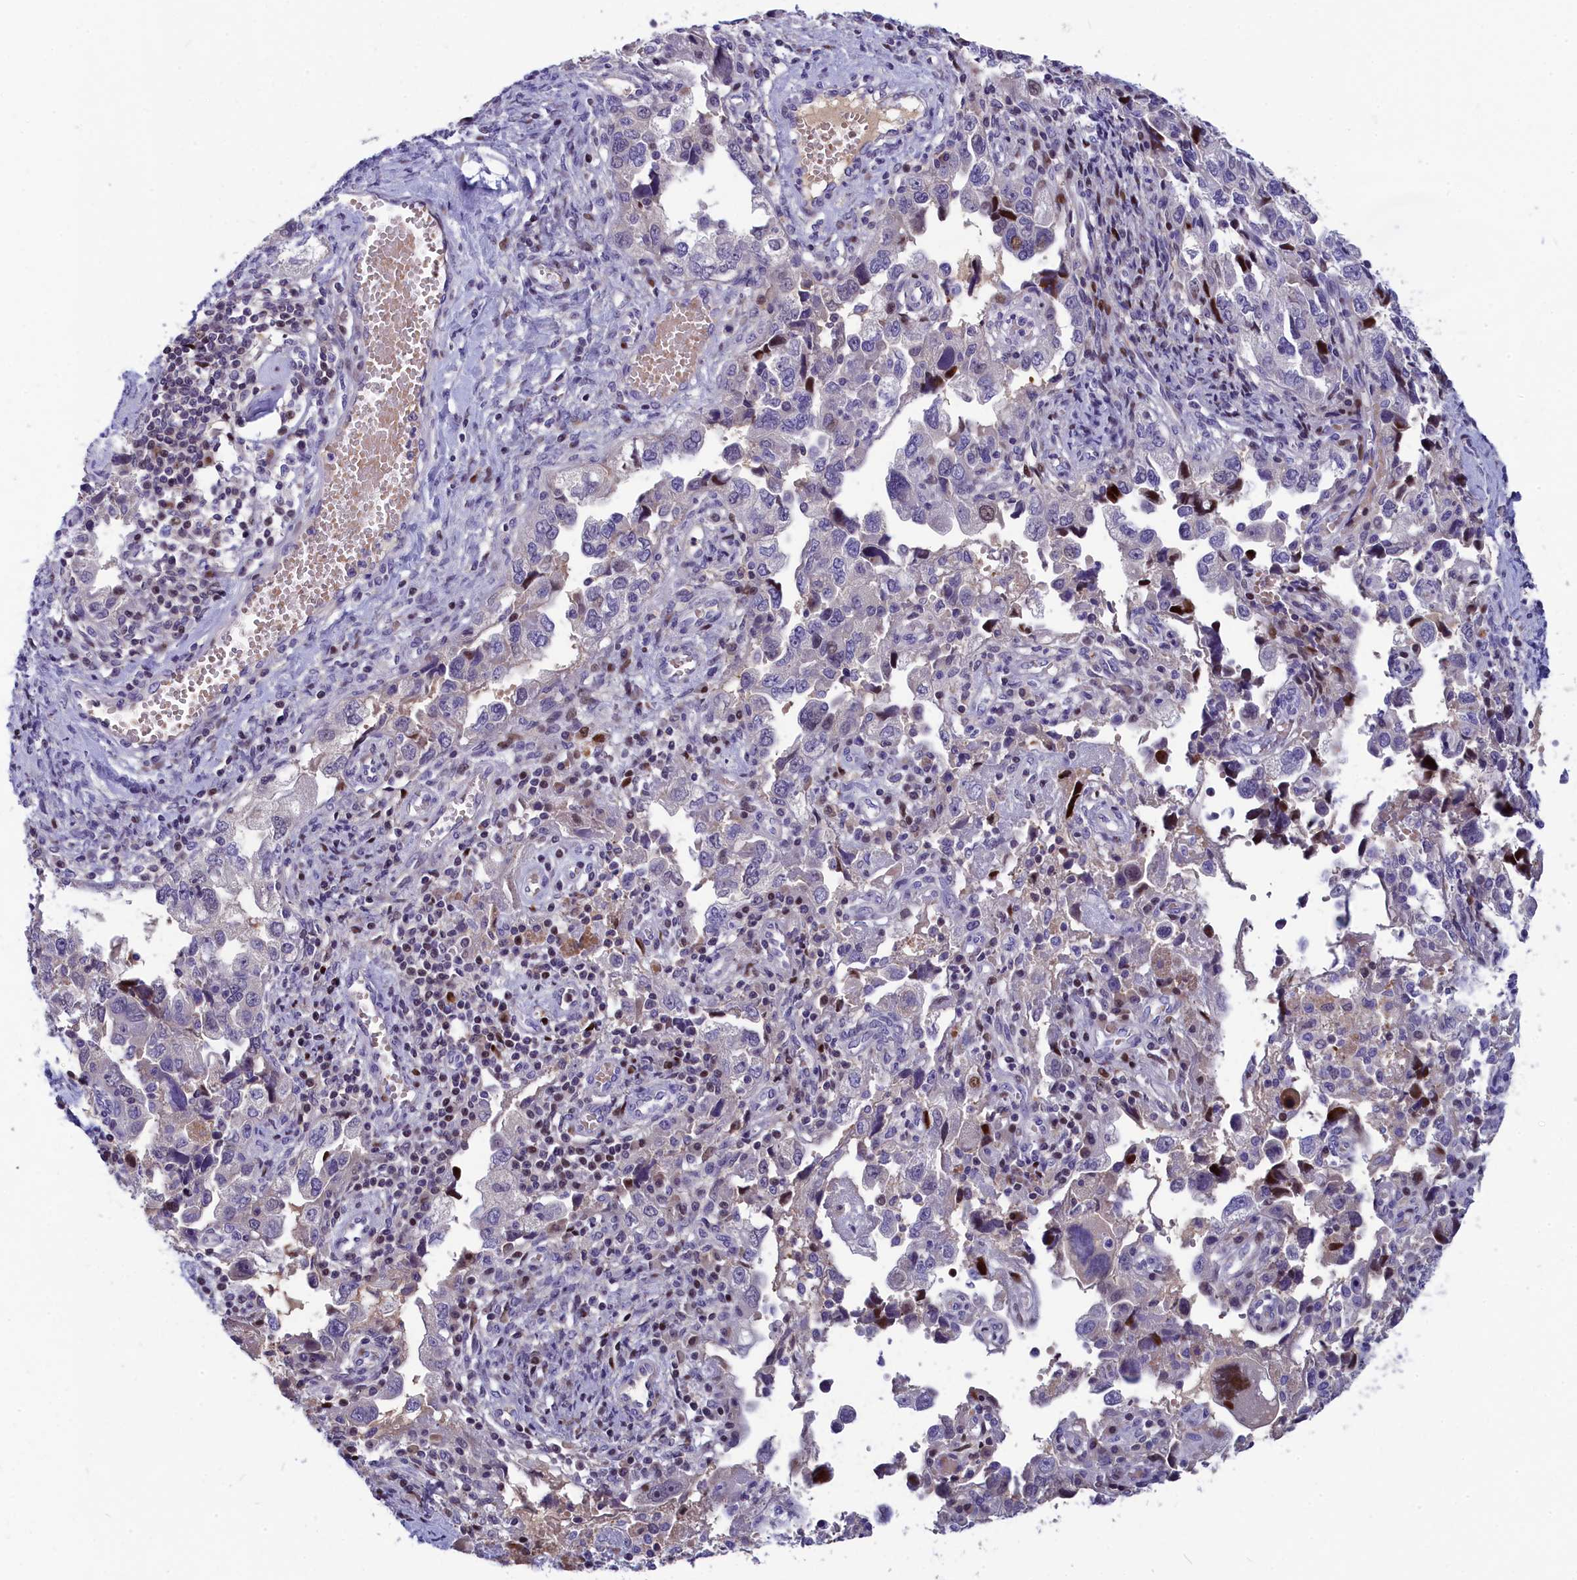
{"staining": {"intensity": "negative", "quantity": "none", "location": "none"}, "tissue": "ovarian cancer", "cell_type": "Tumor cells", "image_type": "cancer", "snomed": [{"axis": "morphology", "description": "Carcinoma, NOS"}, {"axis": "morphology", "description": "Cystadenocarcinoma, serous, NOS"}, {"axis": "topography", "description": "Ovary"}], "caption": "Image shows no significant protein staining in tumor cells of ovarian cancer.", "gene": "NKPD1", "patient": {"sex": "female", "age": 69}}